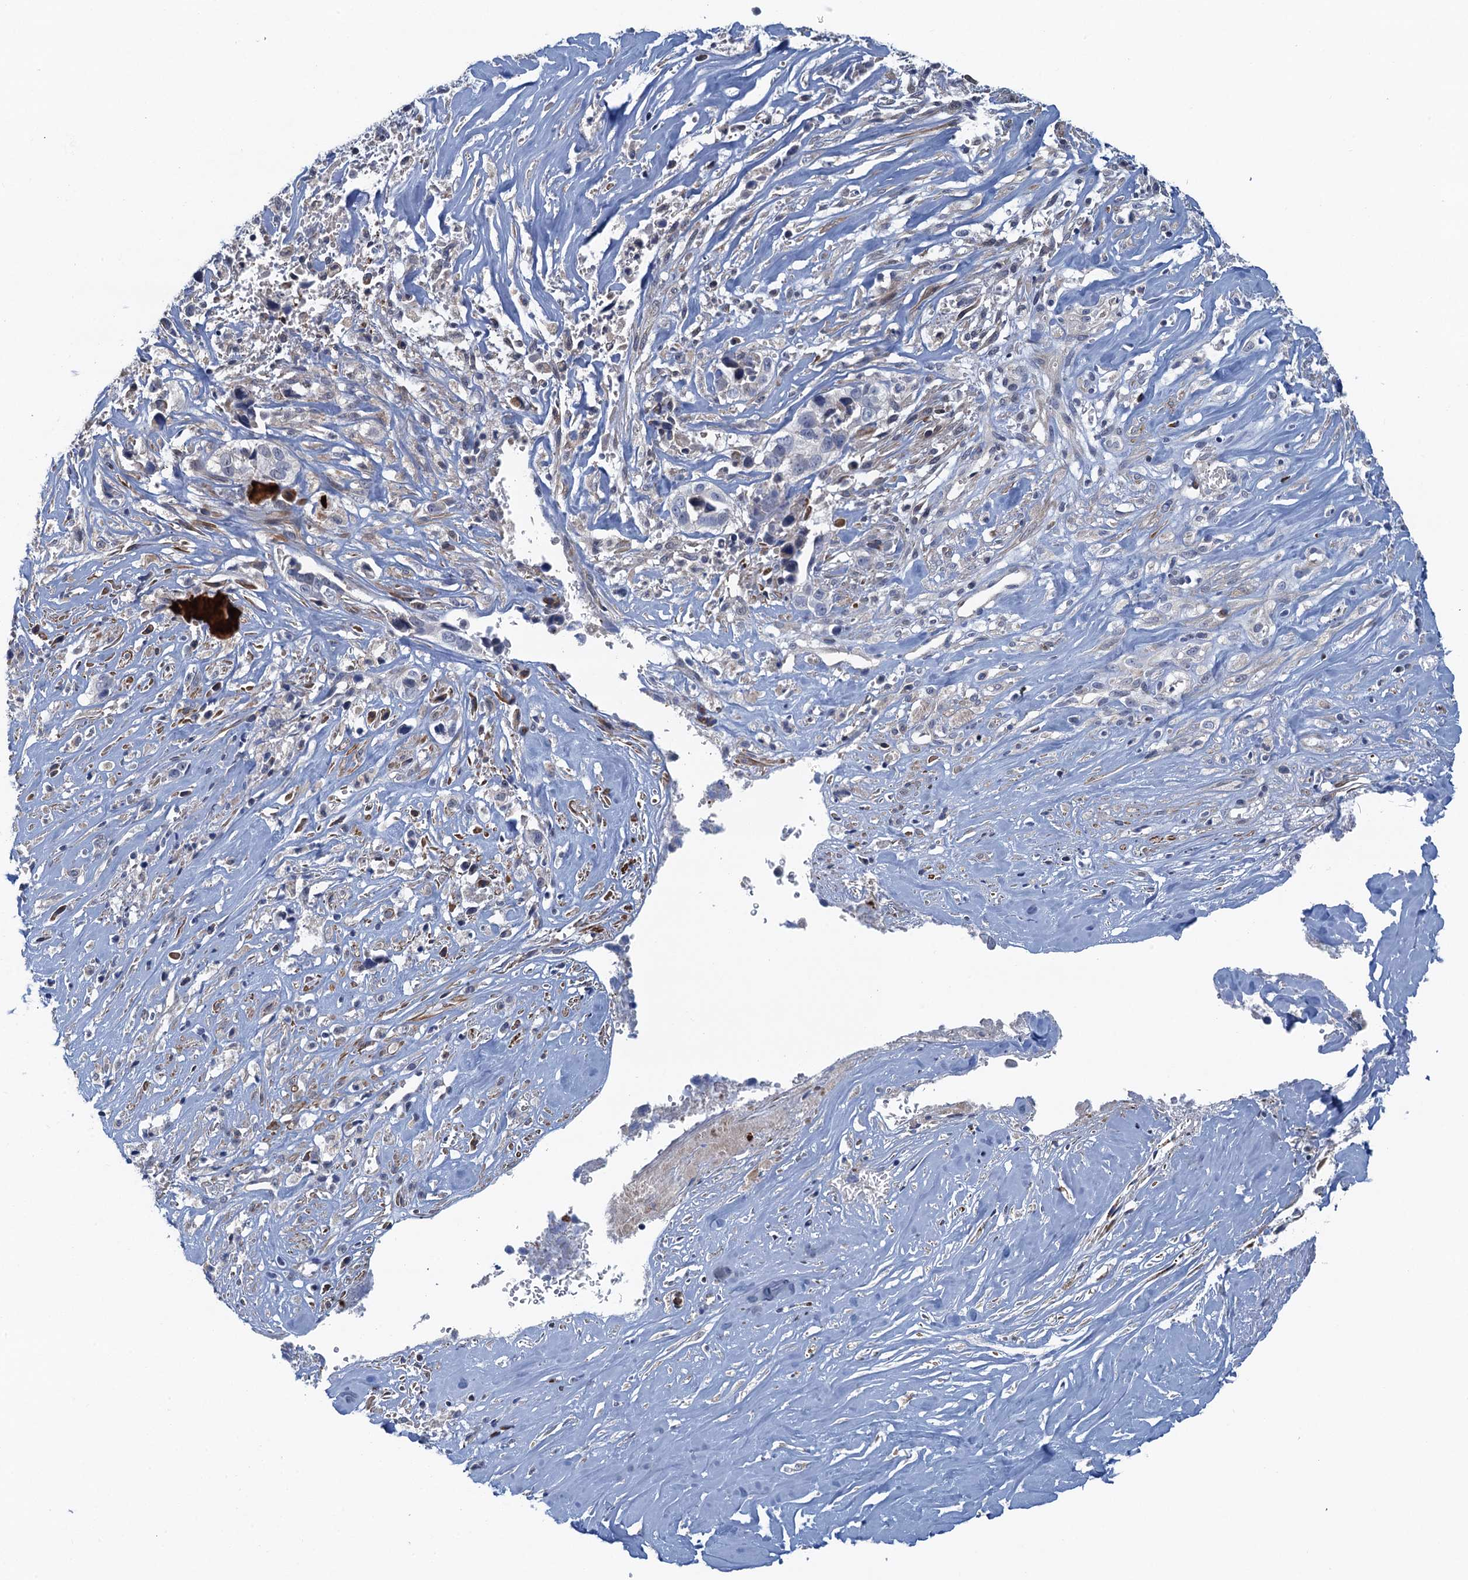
{"staining": {"intensity": "negative", "quantity": "none", "location": "none"}, "tissue": "liver cancer", "cell_type": "Tumor cells", "image_type": "cancer", "snomed": [{"axis": "morphology", "description": "Cholangiocarcinoma"}, {"axis": "topography", "description": "Liver"}], "caption": "An image of human liver cholangiocarcinoma is negative for staining in tumor cells. (DAB (3,3'-diaminobenzidine) immunohistochemistry, high magnification).", "gene": "MYO16", "patient": {"sex": "female", "age": 79}}